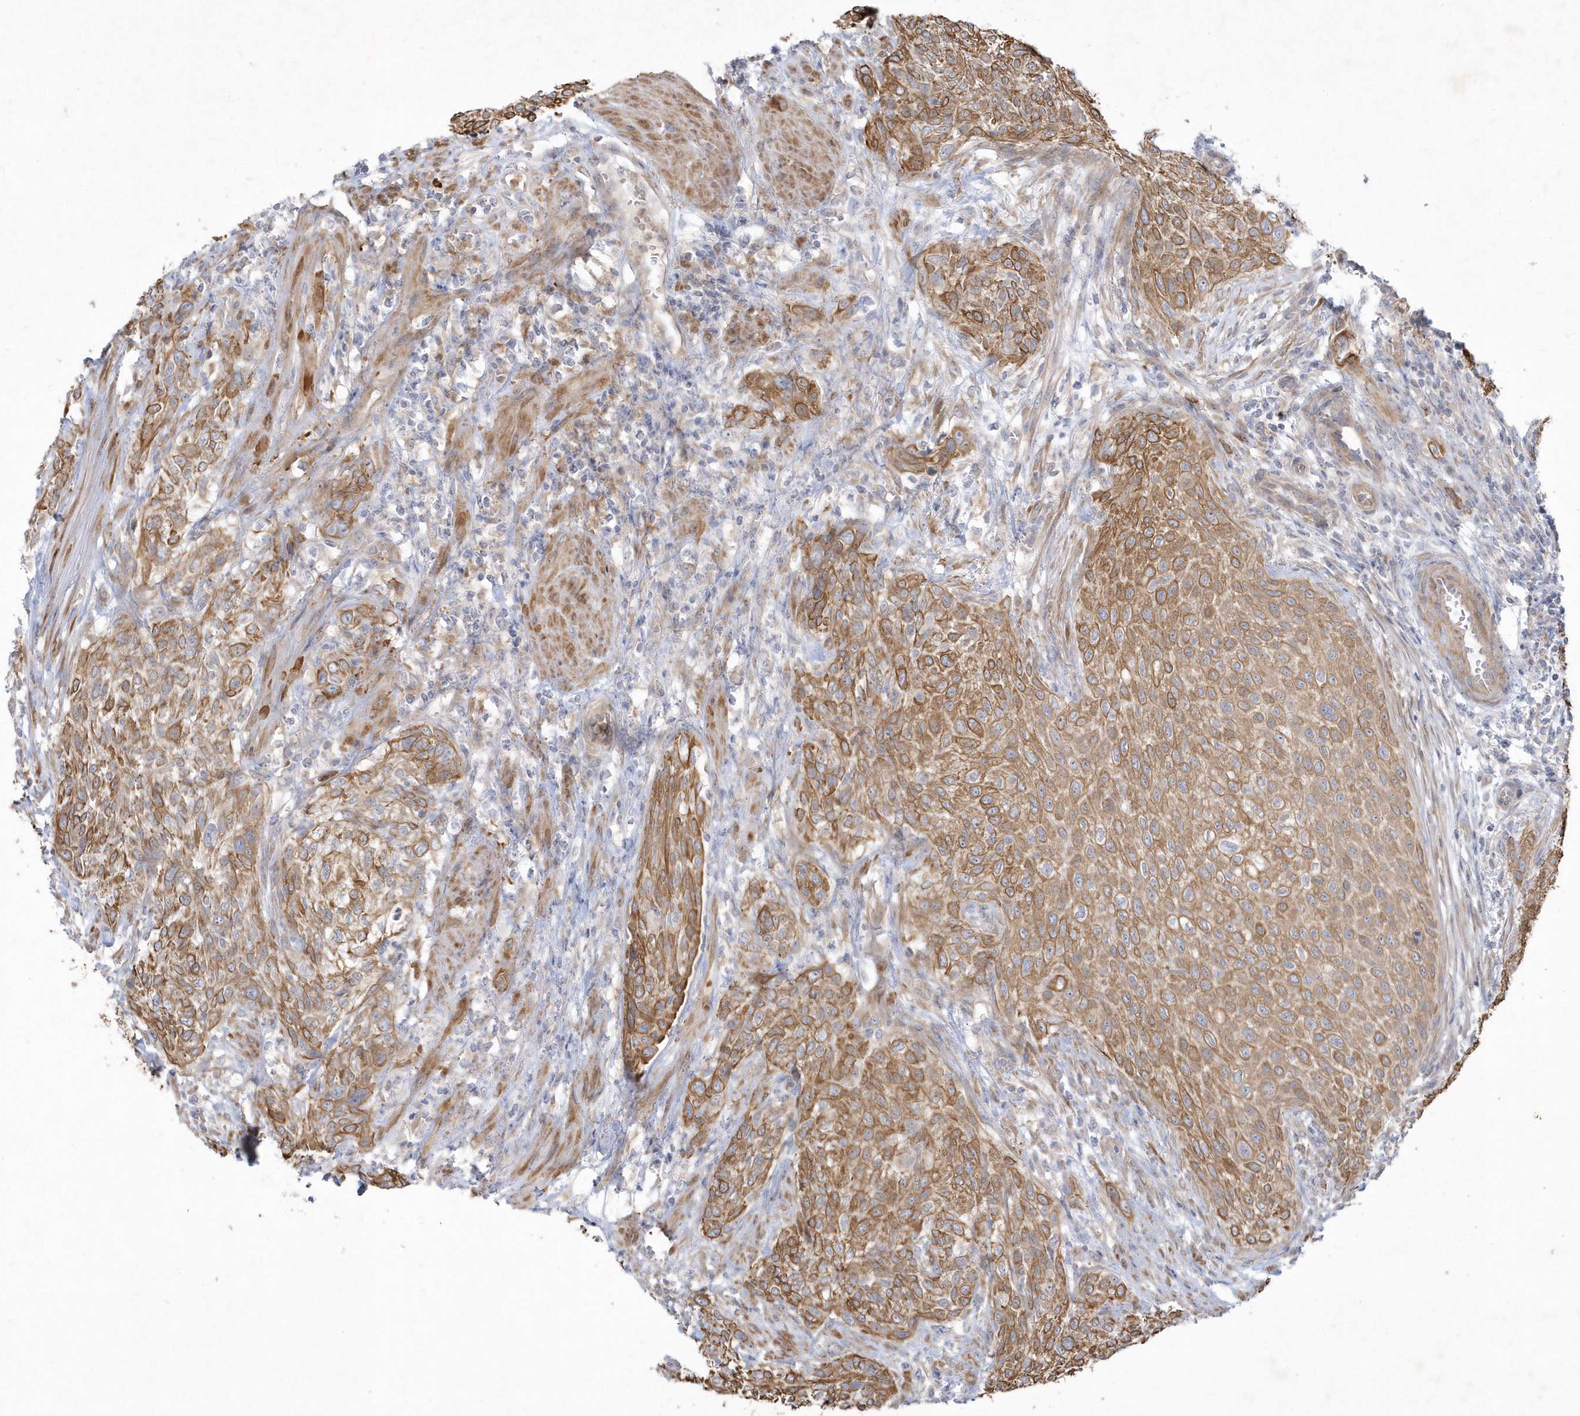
{"staining": {"intensity": "moderate", "quantity": ">75%", "location": "cytoplasmic/membranous"}, "tissue": "urothelial cancer", "cell_type": "Tumor cells", "image_type": "cancer", "snomed": [{"axis": "morphology", "description": "Urothelial carcinoma, High grade"}, {"axis": "topography", "description": "Urinary bladder"}], "caption": "A micrograph of human urothelial cancer stained for a protein shows moderate cytoplasmic/membranous brown staining in tumor cells.", "gene": "LARS1", "patient": {"sex": "male", "age": 35}}